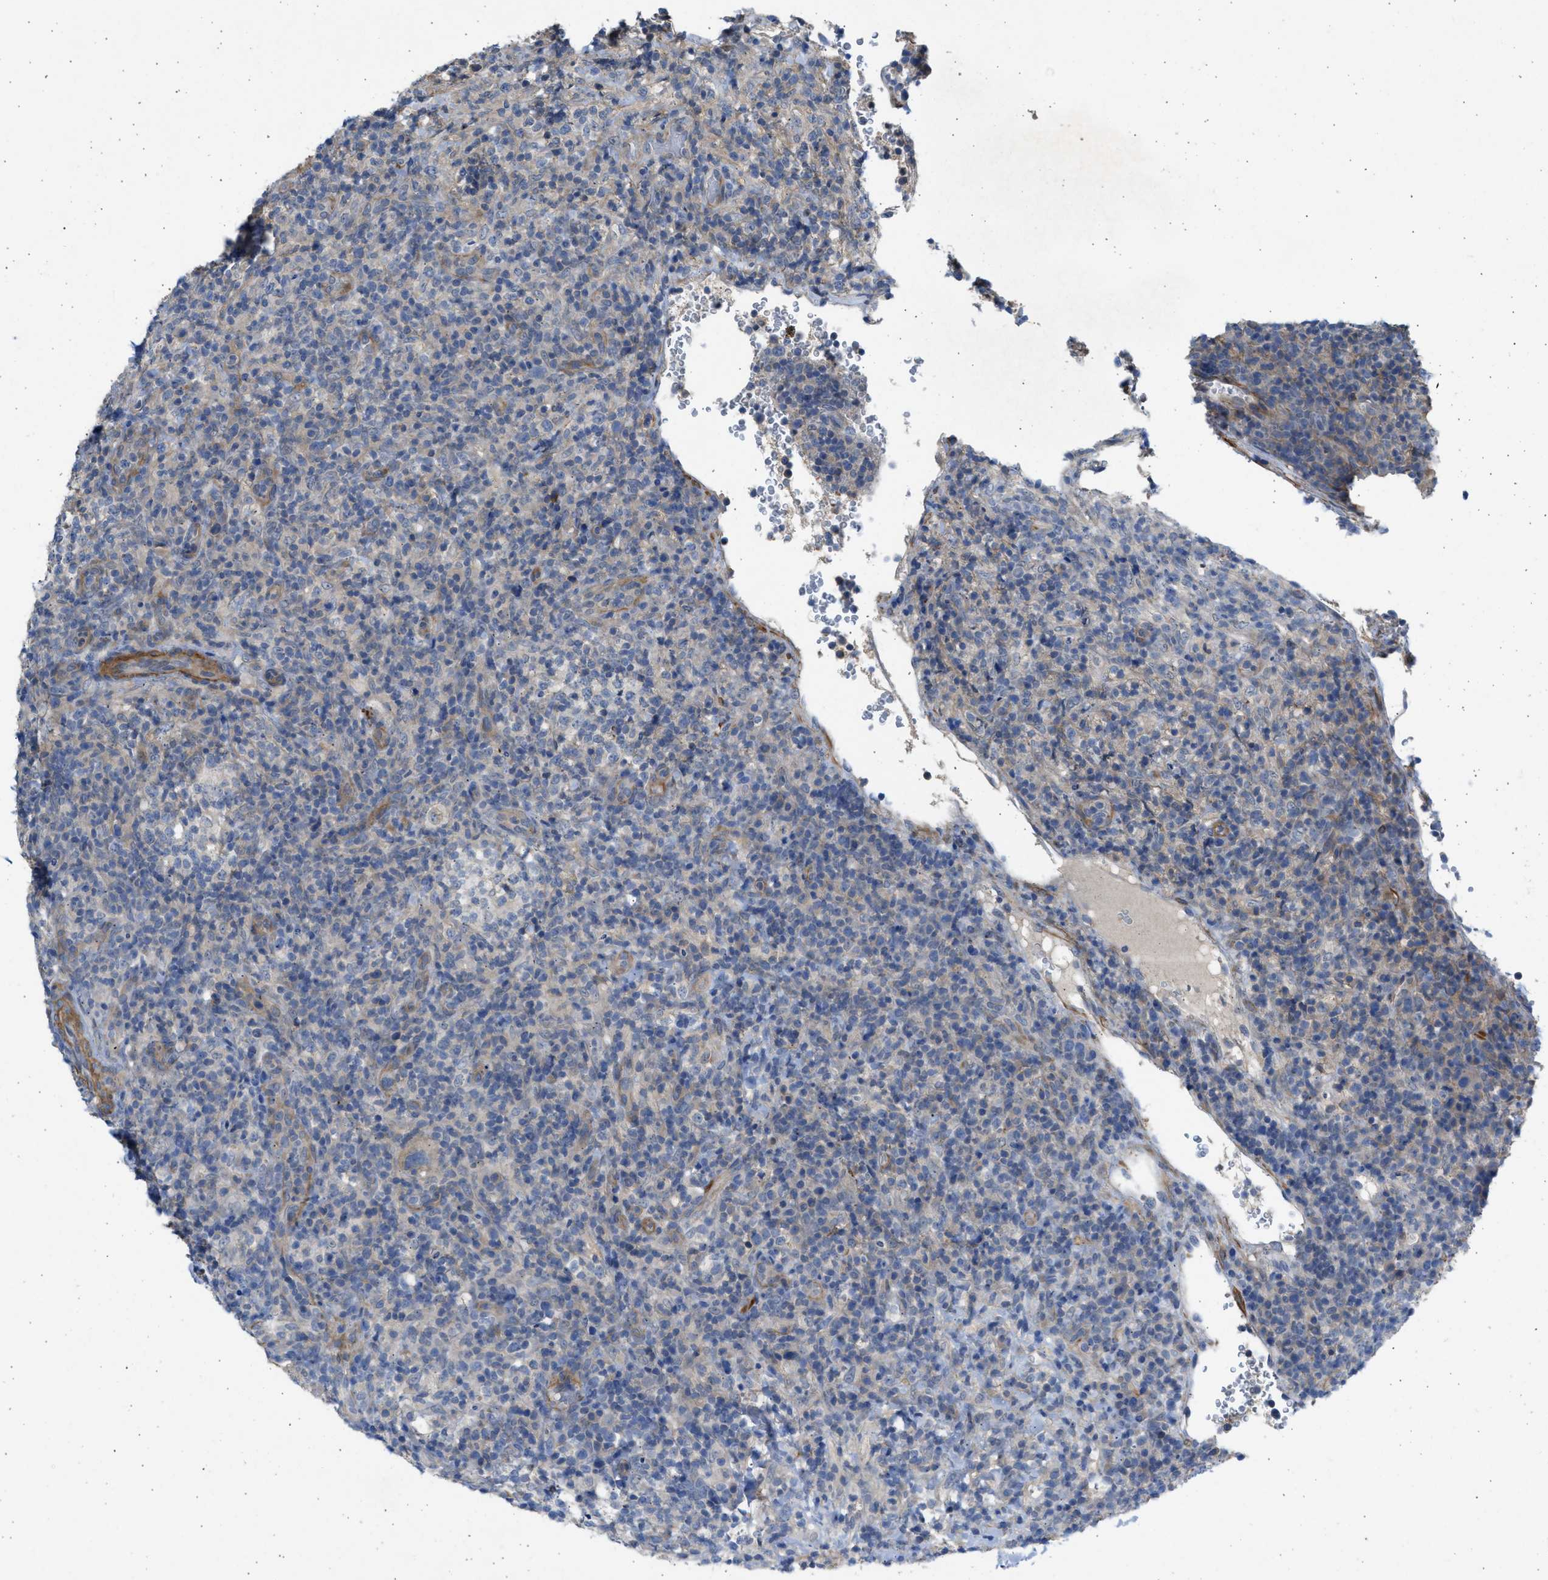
{"staining": {"intensity": "negative", "quantity": "none", "location": "none"}, "tissue": "lymphoma", "cell_type": "Tumor cells", "image_type": "cancer", "snomed": [{"axis": "morphology", "description": "Malignant lymphoma, non-Hodgkin's type, High grade"}, {"axis": "topography", "description": "Lymph node"}], "caption": "High power microscopy histopathology image of an IHC photomicrograph of lymphoma, revealing no significant expression in tumor cells.", "gene": "PCNX3", "patient": {"sex": "female", "age": 76}}